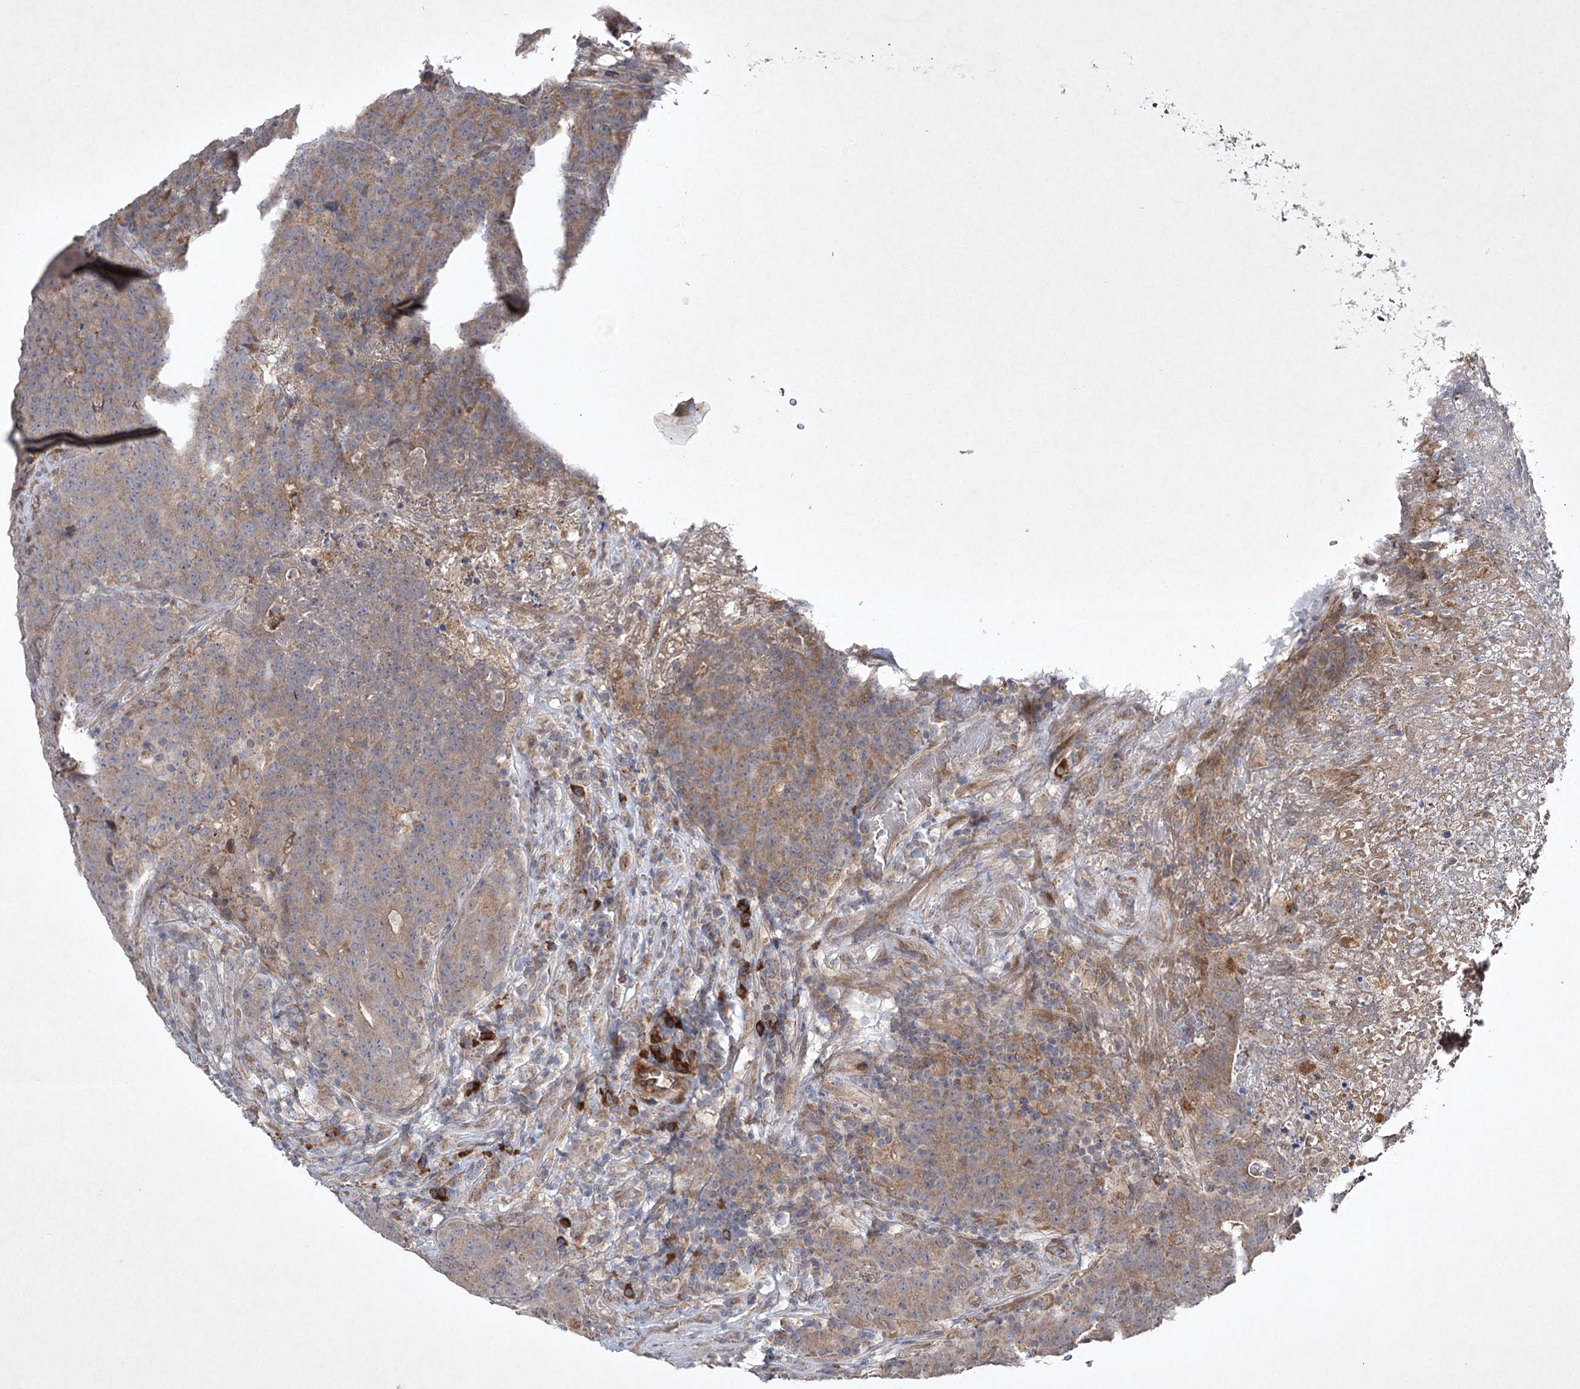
{"staining": {"intensity": "weak", "quantity": ">75%", "location": "cytoplasmic/membranous"}, "tissue": "colorectal cancer", "cell_type": "Tumor cells", "image_type": "cancer", "snomed": [{"axis": "morphology", "description": "Adenocarcinoma, NOS"}, {"axis": "topography", "description": "Colon"}], "caption": "Immunohistochemistry (IHC) of human adenocarcinoma (colorectal) reveals low levels of weak cytoplasmic/membranous staining in about >75% of tumor cells. (Brightfield microscopy of DAB IHC at high magnification).", "gene": "ALG9", "patient": {"sex": "female", "age": 75}}